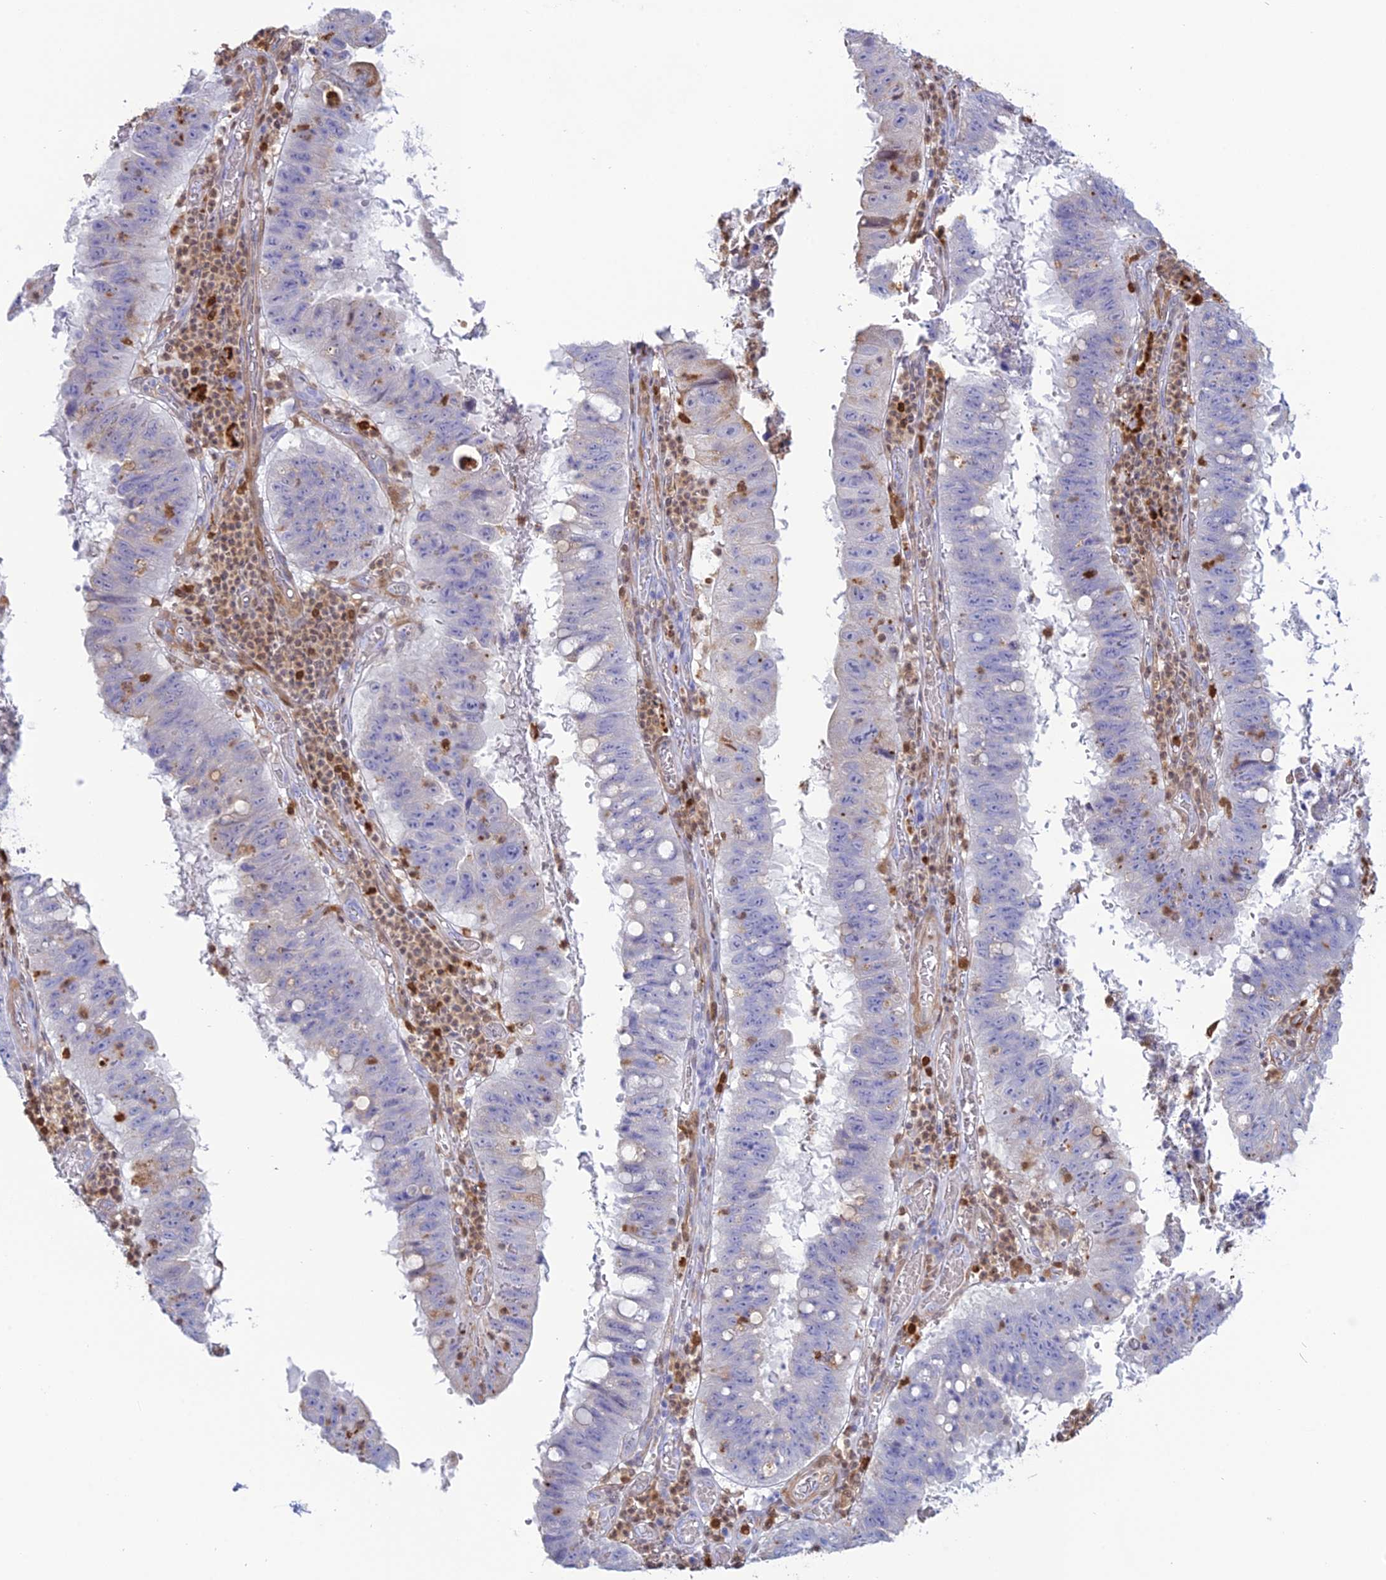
{"staining": {"intensity": "moderate", "quantity": "<25%", "location": "cytoplasmic/membranous"}, "tissue": "stomach cancer", "cell_type": "Tumor cells", "image_type": "cancer", "snomed": [{"axis": "morphology", "description": "Adenocarcinoma, NOS"}, {"axis": "topography", "description": "Stomach"}], "caption": "An immunohistochemistry photomicrograph of neoplastic tissue is shown. Protein staining in brown highlights moderate cytoplasmic/membranous positivity in stomach cancer (adenocarcinoma) within tumor cells.", "gene": "PGBD4", "patient": {"sex": "male", "age": 59}}